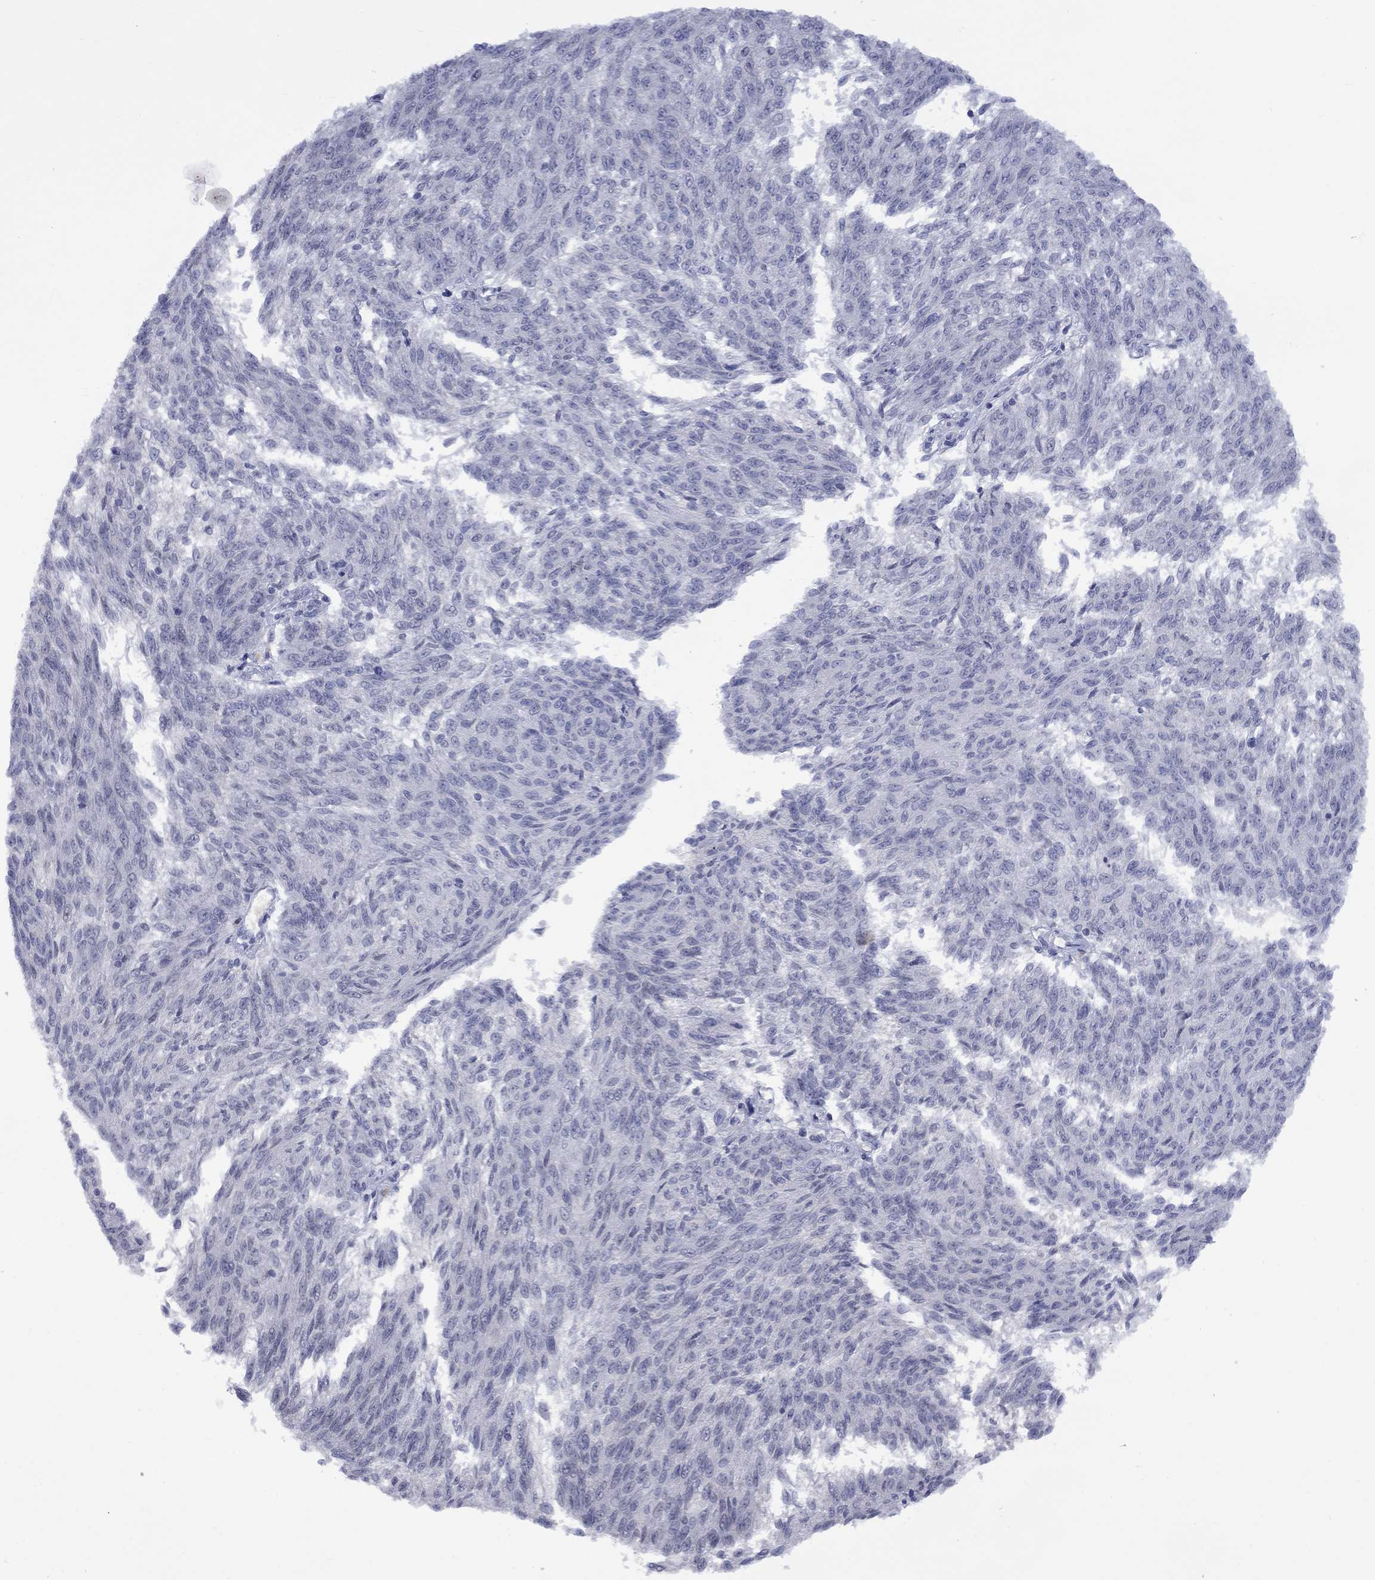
{"staining": {"intensity": "negative", "quantity": "none", "location": "none"}, "tissue": "melanoma", "cell_type": "Tumor cells", "image_type": "cancer", "snomed": [{"axis": "morphology", "description": "Malignant melanoma, NOS"}, {"axis": "topography", "description": "Skin"}], "caption": "A micrograph of human melanoma is negative for staining in tumor cells.", "gene": "NSMF", "patient": {"sex": "female", "age": 72}}